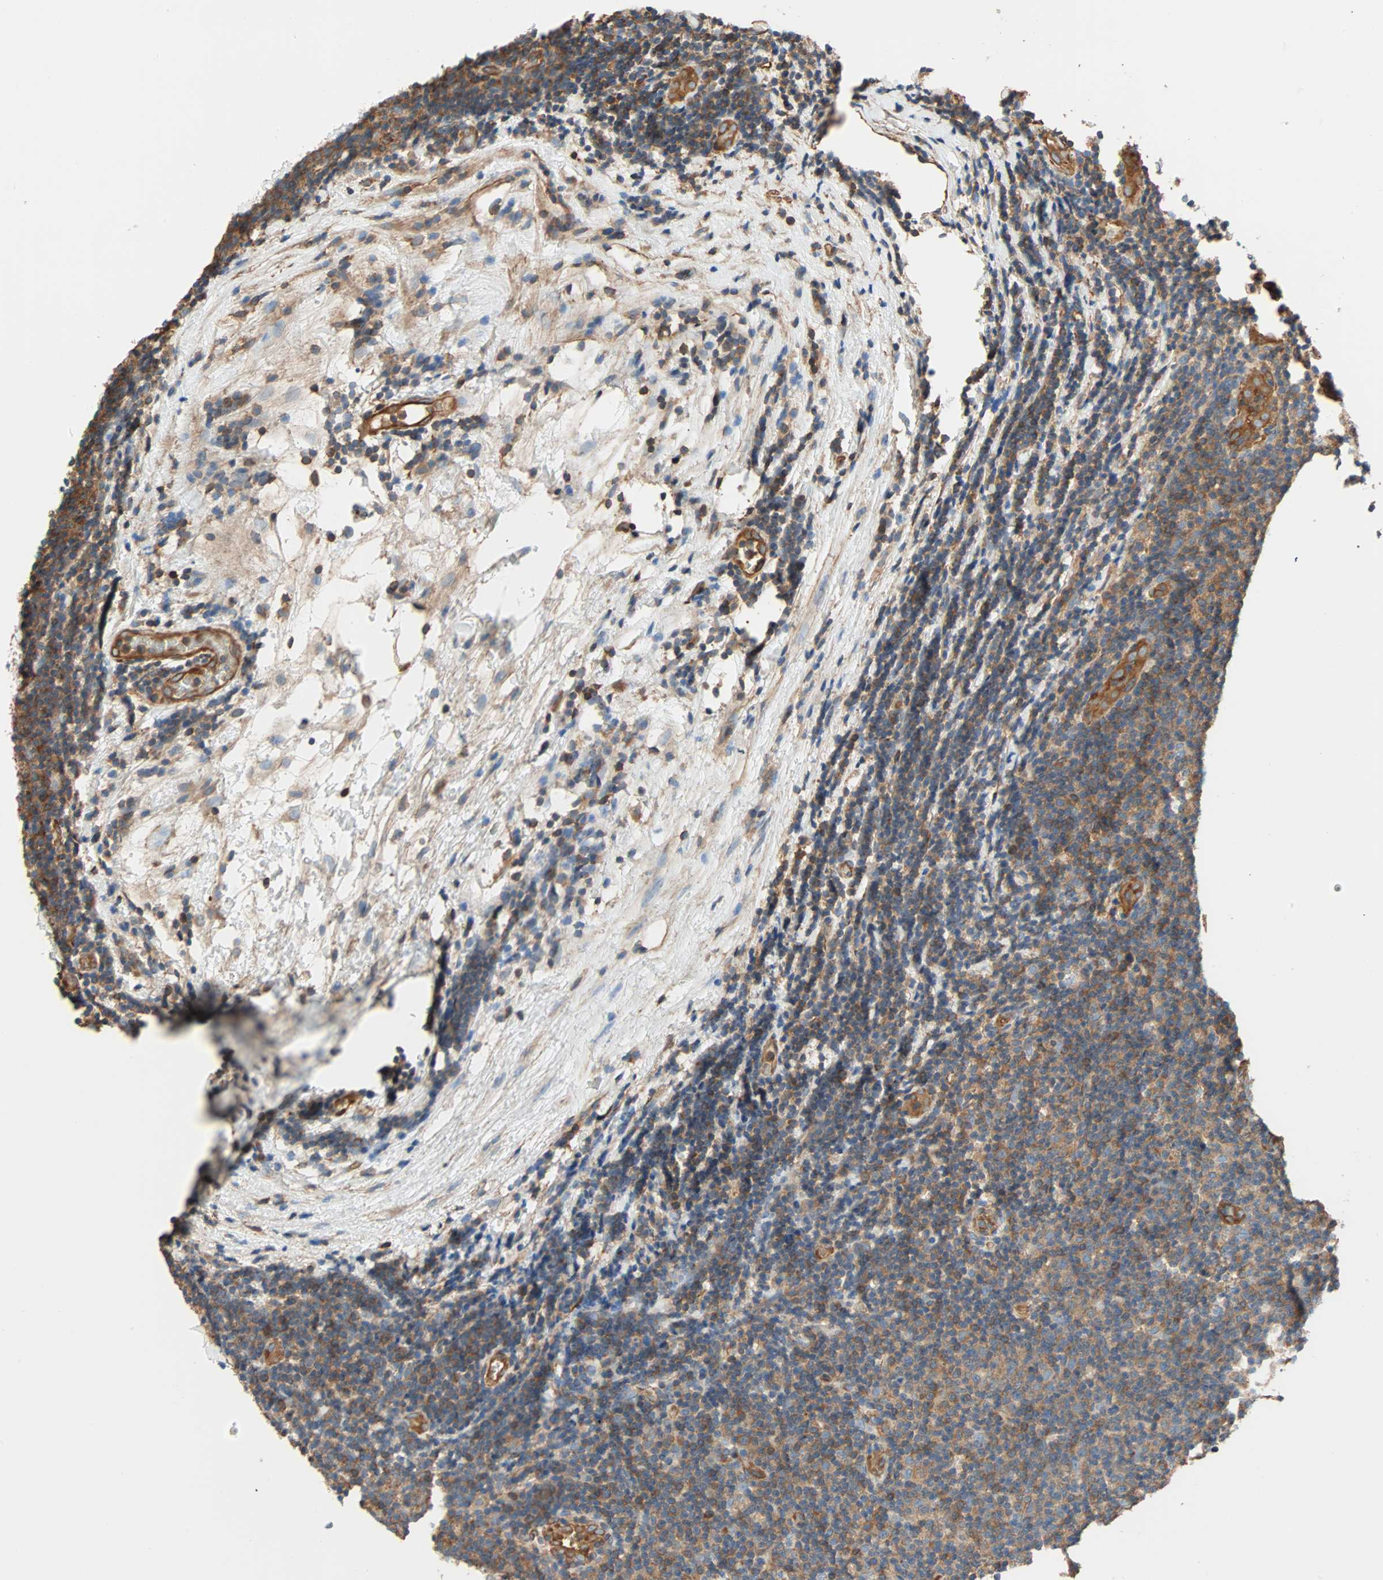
{"staining": {"intensity": "moderate", "quantity": "25%-75%", "location": "cytoplasmic/membranous"}, "tissue": "lymphoma", "cell_type": "Tumor cells", "image_type": "cancer", "snomed": [{"axis": "morphology", "description": "Malignant lymphoma, non-Hodgkin's type, Low grade"}, {"axis": "topography", "description": "Lymph node"}], "caption": "This image demonstrates malignant lymphoma, non-Hodgkin's type (low-grade) stained with IHC to label a protein in brown. The cytoplasmic/membranous of tumor cells show moderate positivity for the protein. Nuclei are counter-stained blue.", "gene": "GALNT10", "patient": {"sex": "male", "age": 83}}